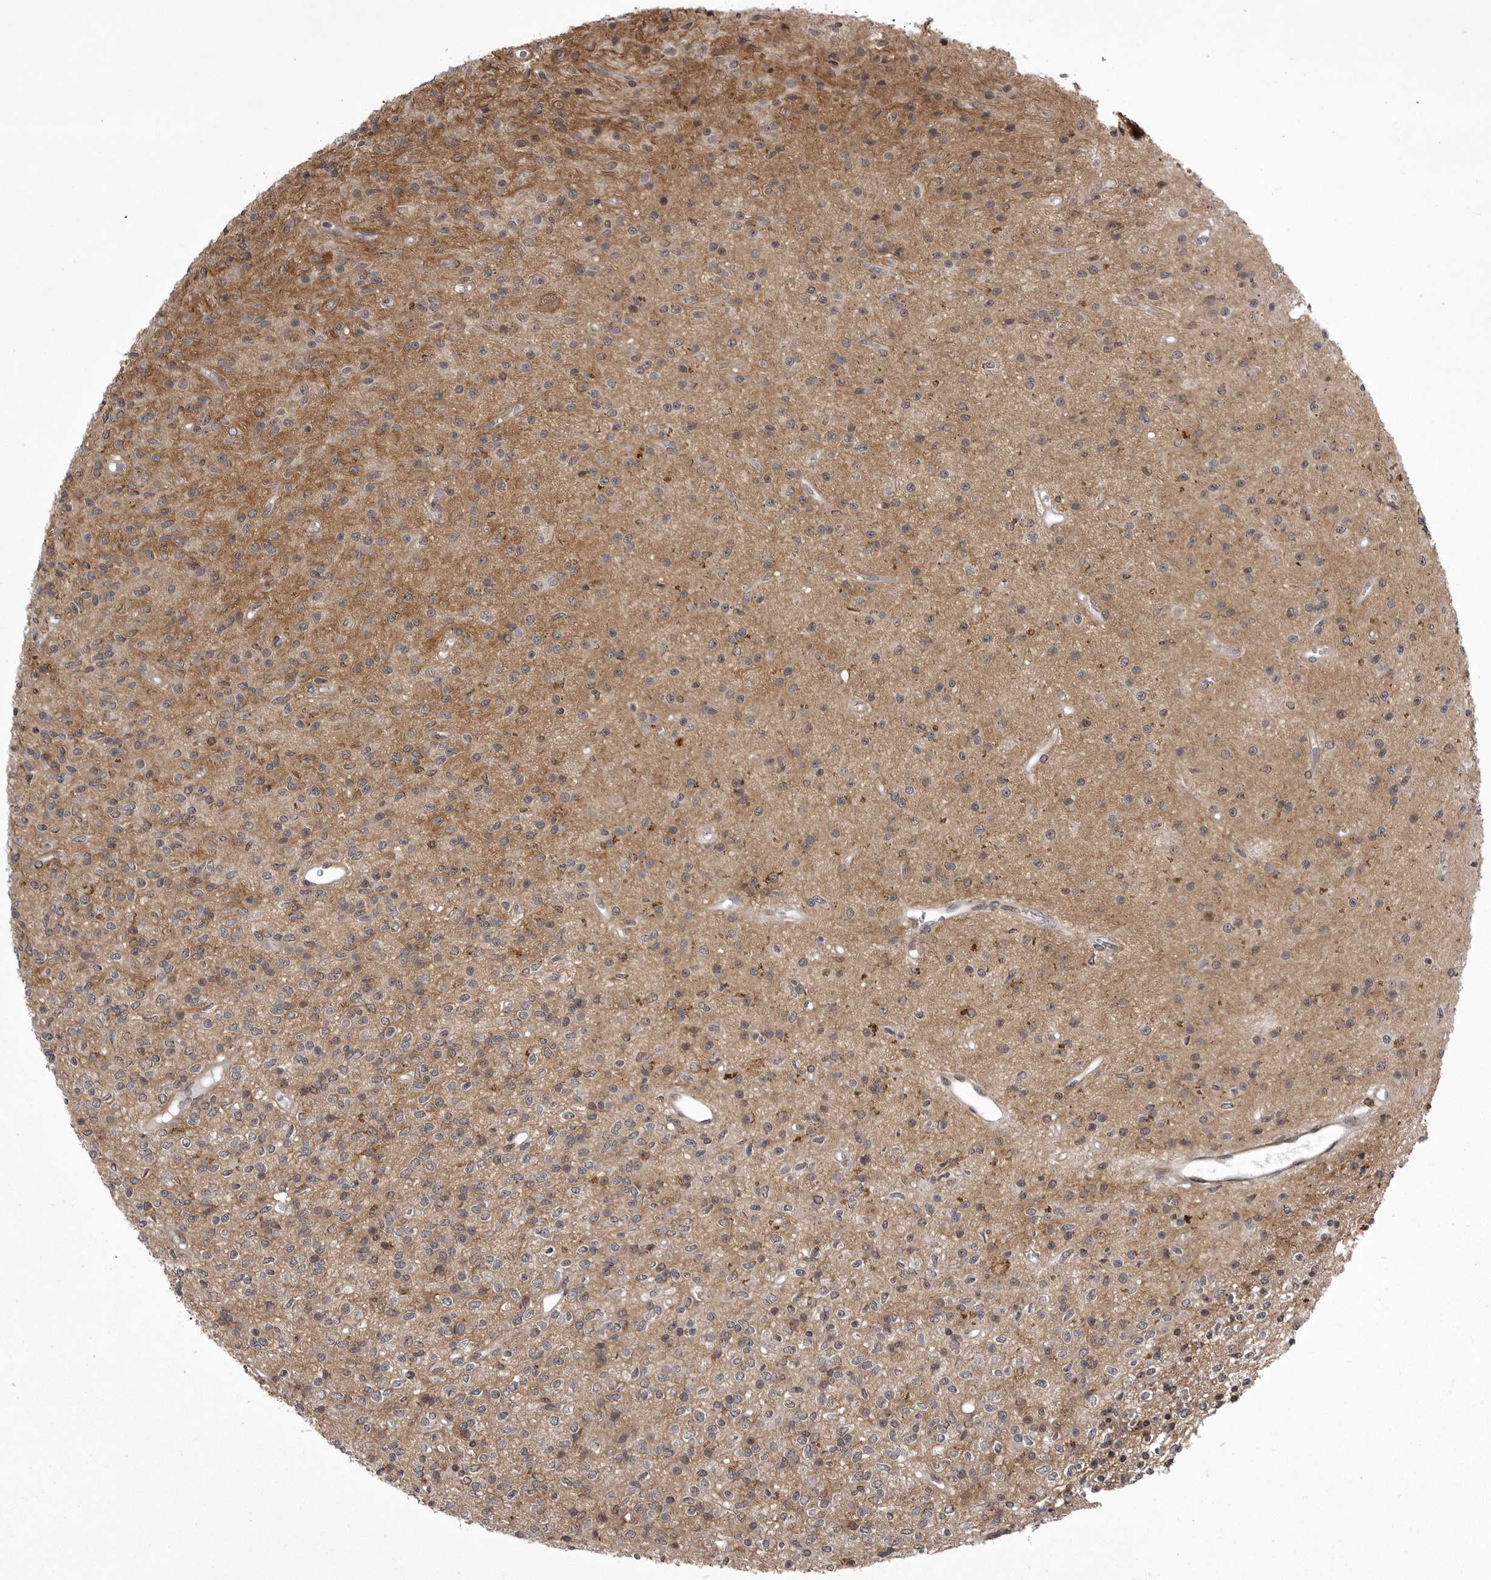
{"staining": {"intensity": "moderate", "quantity": ">75%", "location": "cytoplasmic/membranous"}, "tissue": "glioma", "cell_type": "Tumor cells", "image_type": "cancer", "snomed": [{"axis": "morphology", "description": "Glioma, malignant, High grade"}, {"axis": "topography", "description": "Brain"}], "caption": "Human glioma stained with a brown dye shows moderate cytoplasmic/membranous positive positivity in approximately >75% of tumor cells.", "gene": "SNX16", "patient": {"sex": "male", "age": 34}}